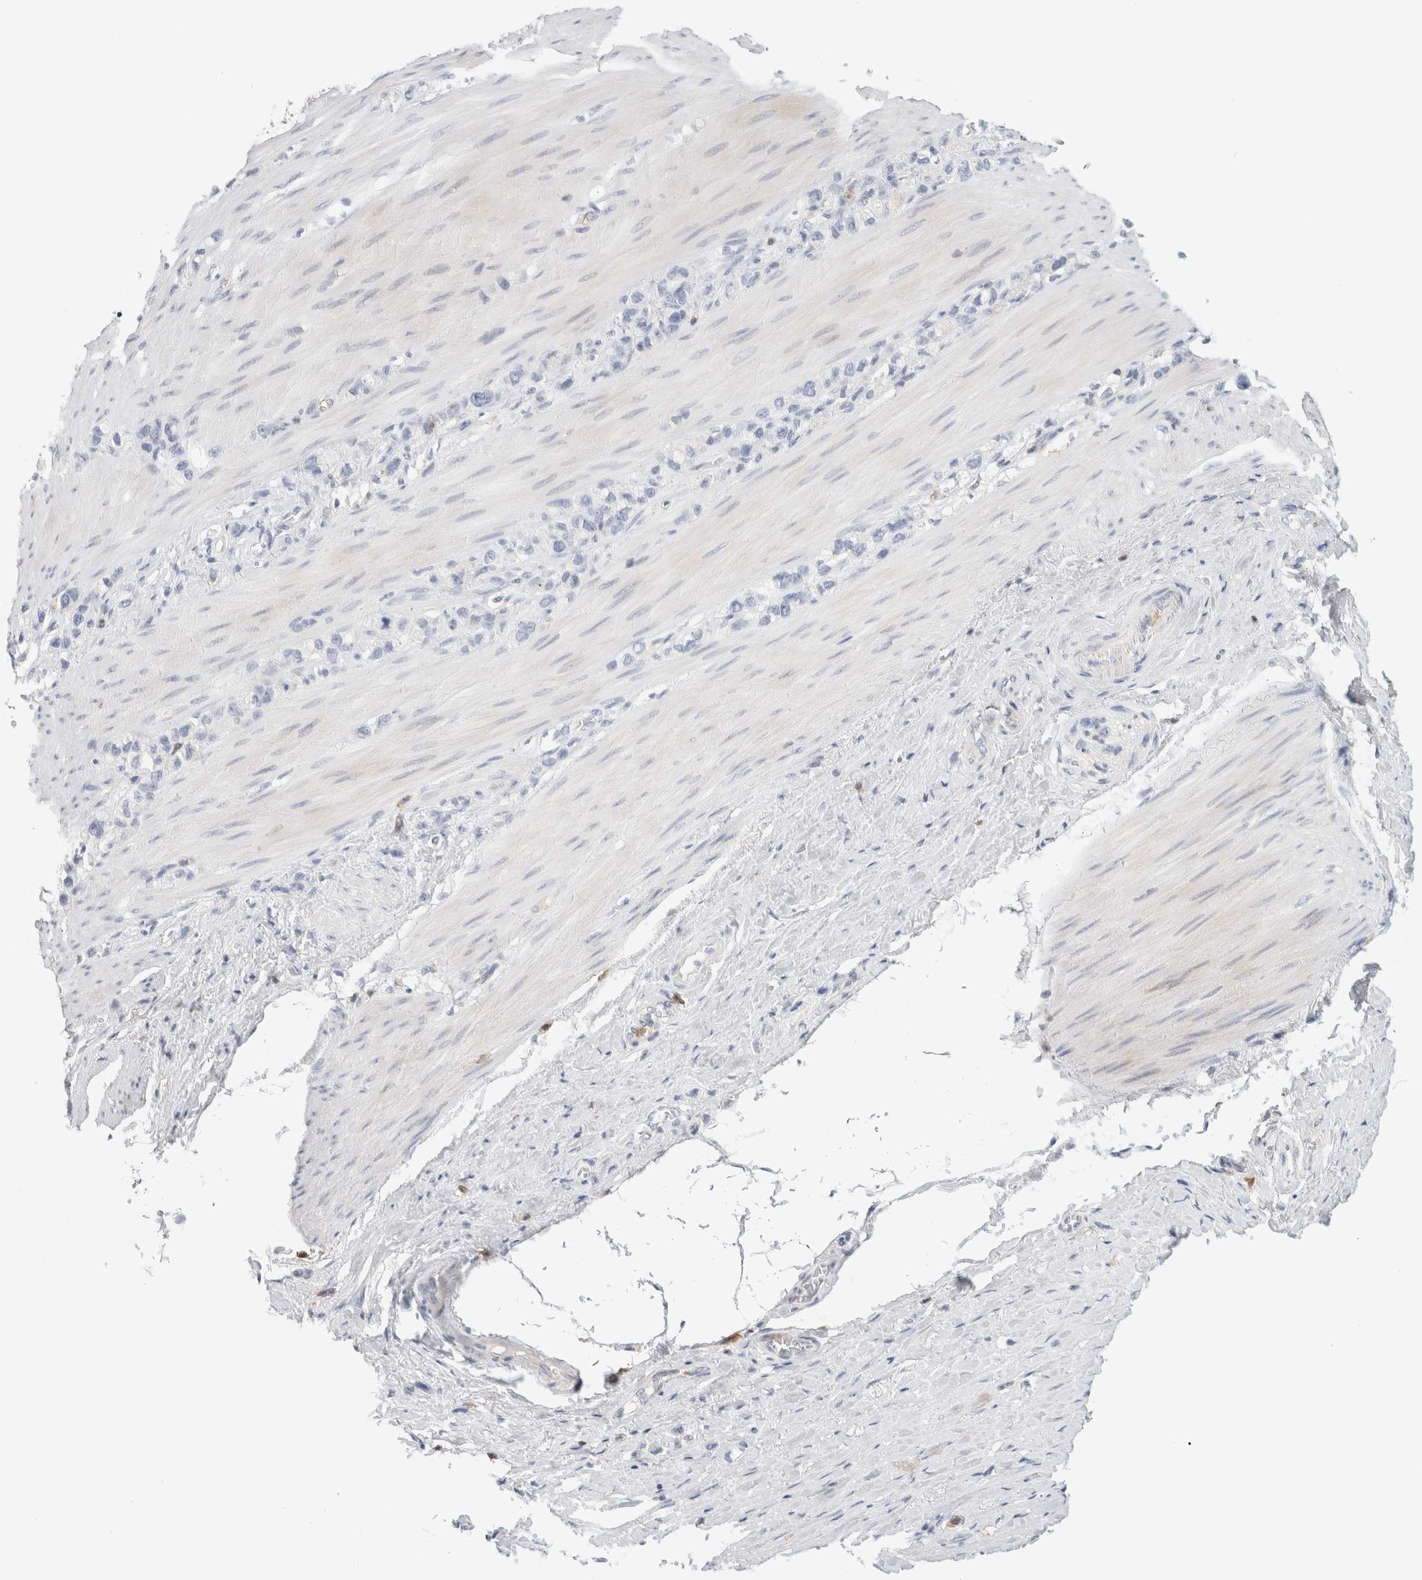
{"staining": {"intensity": "negative", "quantity": "none", "location": "none"}, "tissue": "stomach cancer", "cell_type": "Tumor cells", "image_type": "cancer", "snomed": [{"axis": "morphology", "description": "Normal tissue, NOS"}, {"axis": "morphology", "description": "Adenocarcinoma, NOS"}, {"axis": "morphology", "description": "Adenocarcinoma, High grade"}, {"axis": "topography", "description": "Stomach, upper"}, {"axis": "topography", "description": "Stomach"}], "caption": "Immunohistochemistry micrograph of stomach cancer stained for a protein (brown), which demonstrates no positivity in tumor cells.", "gene": "P2RY2", "patient": {"sex": "female", "age": 65}}